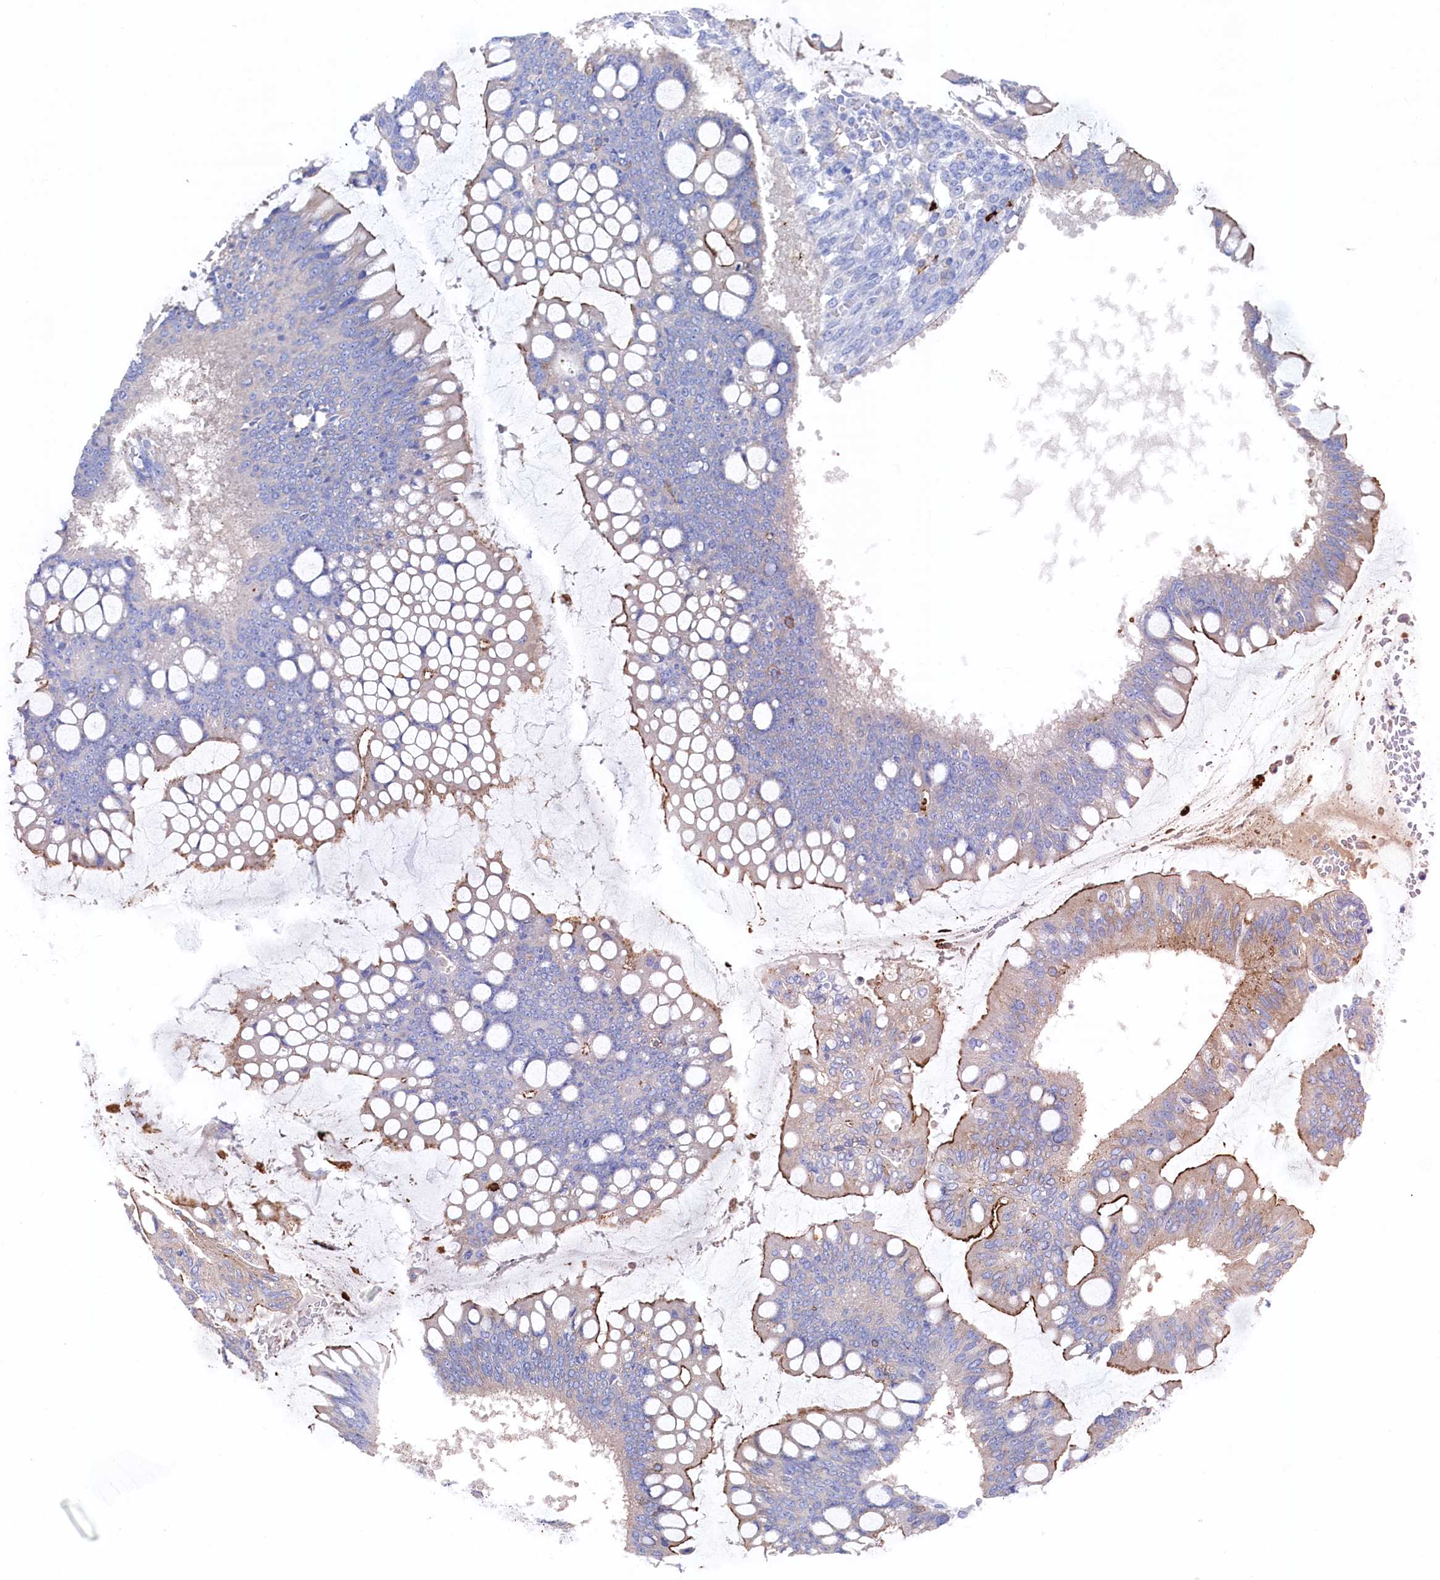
{"staining": {"intensity": "weak", "quantity": "<25%", "location": "cytoplasmic/membranous"}, "tissue": "ovarian cancer", "cell_type": "Tumor cells", "image_type": "cancer", "snomed": [{"axis": "morphology", "description": "Cystadenocarcinoma, mucinous, NOS"}, {"axis": "topography", "description": "Ovary"}], "caption": "Immunohistochemistry (IHC) micrograph of neoplastic tissue: human mucinous cystadenocarcinoma (ovarian) stained with DAB shows no significant protein staining in tumor cells.", "gene": "C12orf73", "patient": {"sex": "female", "age": 73}}